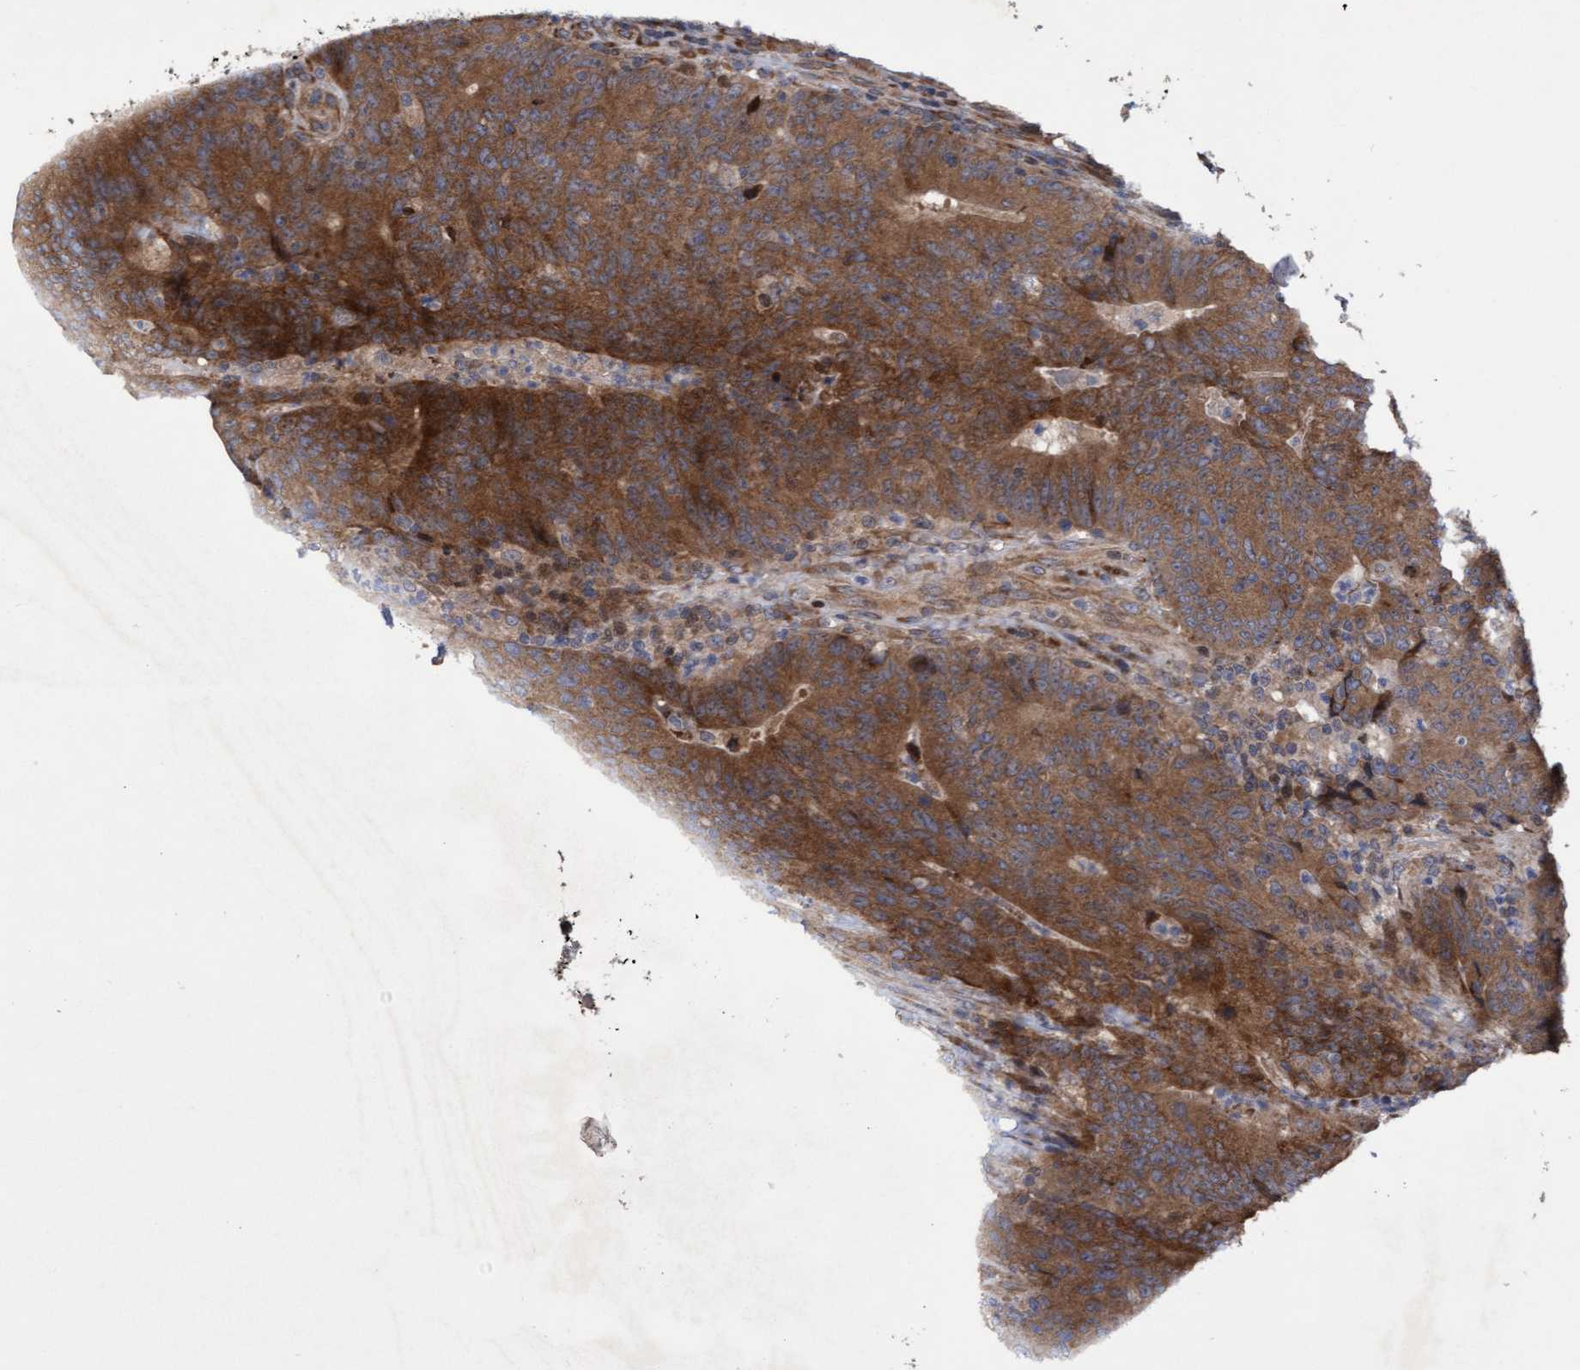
{"staining": {"intensity": "strong", "quantity": ">75%", "location": "cytoplasmic/membranous"}, "tissue": "colorectal cancer", "cell_type": "Tumor cells", "image_type": "cancer", "snomed": [{"axis": "morphology", "description": "Normal tissue, NOS"}, {"axis": "morphology", "description": "Adenocarcinoma, NOS"}, {"axis": "topography", "description": "Colon"}], "caption": "The histopathology image reveals immunohistochemical staining of colorectal cancer (adenocarcinoma). There is strong cytoplasmic/membranous staining is identified in about >75% of tumor cells.", "gene": "ELP5", "patient": {"sex": "female", "age": 75}}